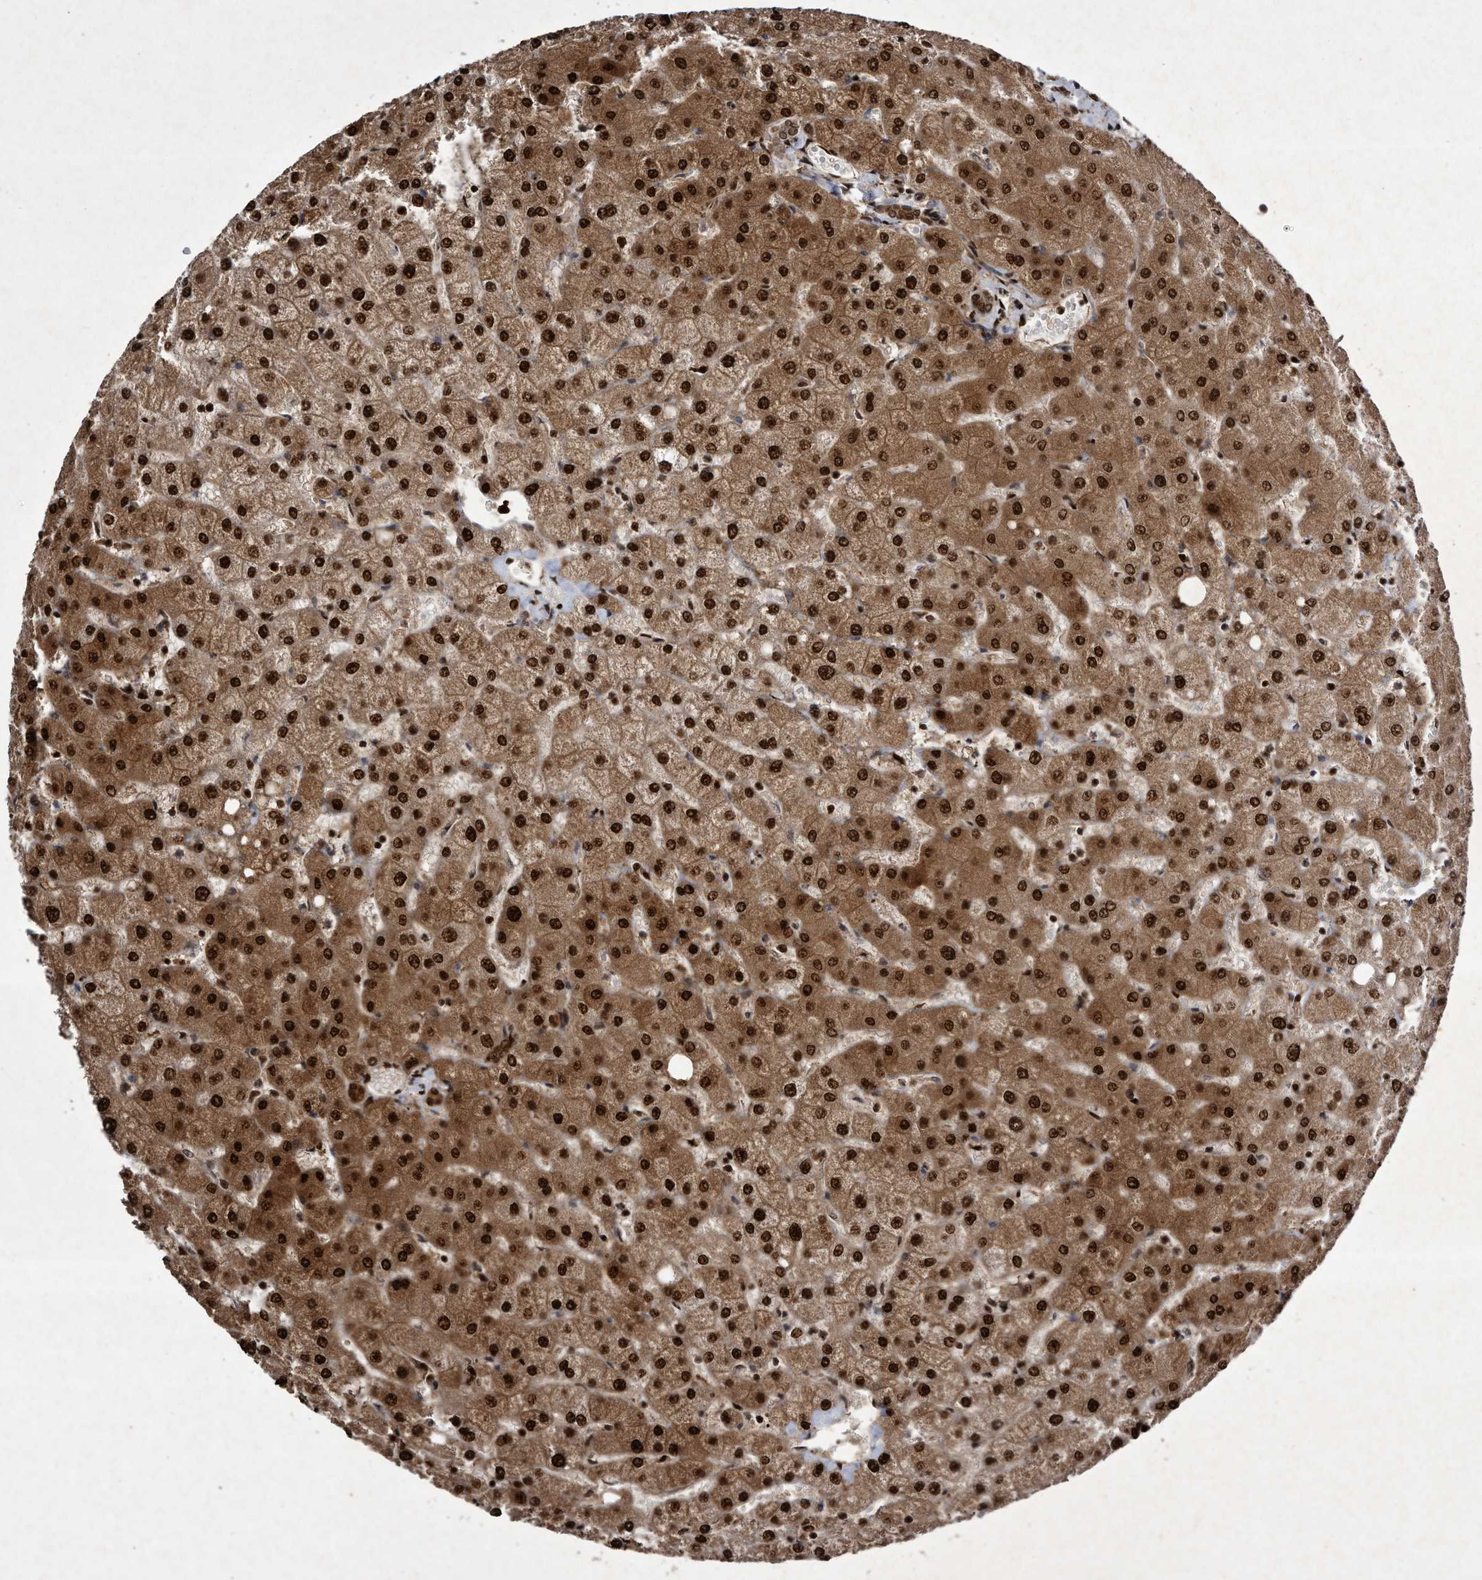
{"staining": {"intensity": "moderate", "quantity": ">75%", "location": "cytoplasmic/membranous,nuclear"}, "tissue": "liver", "cell_type": "Cholangiocytes", "image_type": "normal", "snomed": [{"axis": "morphology", "description": "Normal tissue, NOS"}, {"axis": "topography", "description": "Liver"}], "caption": "Protein staining shows moderate cytoplasmic/membranous,nuclear staining in about >75% of cholangiocytes in unremarkable liver.", "gene": "RAD23B", "patient": {"sex": "female", "age": 54}}